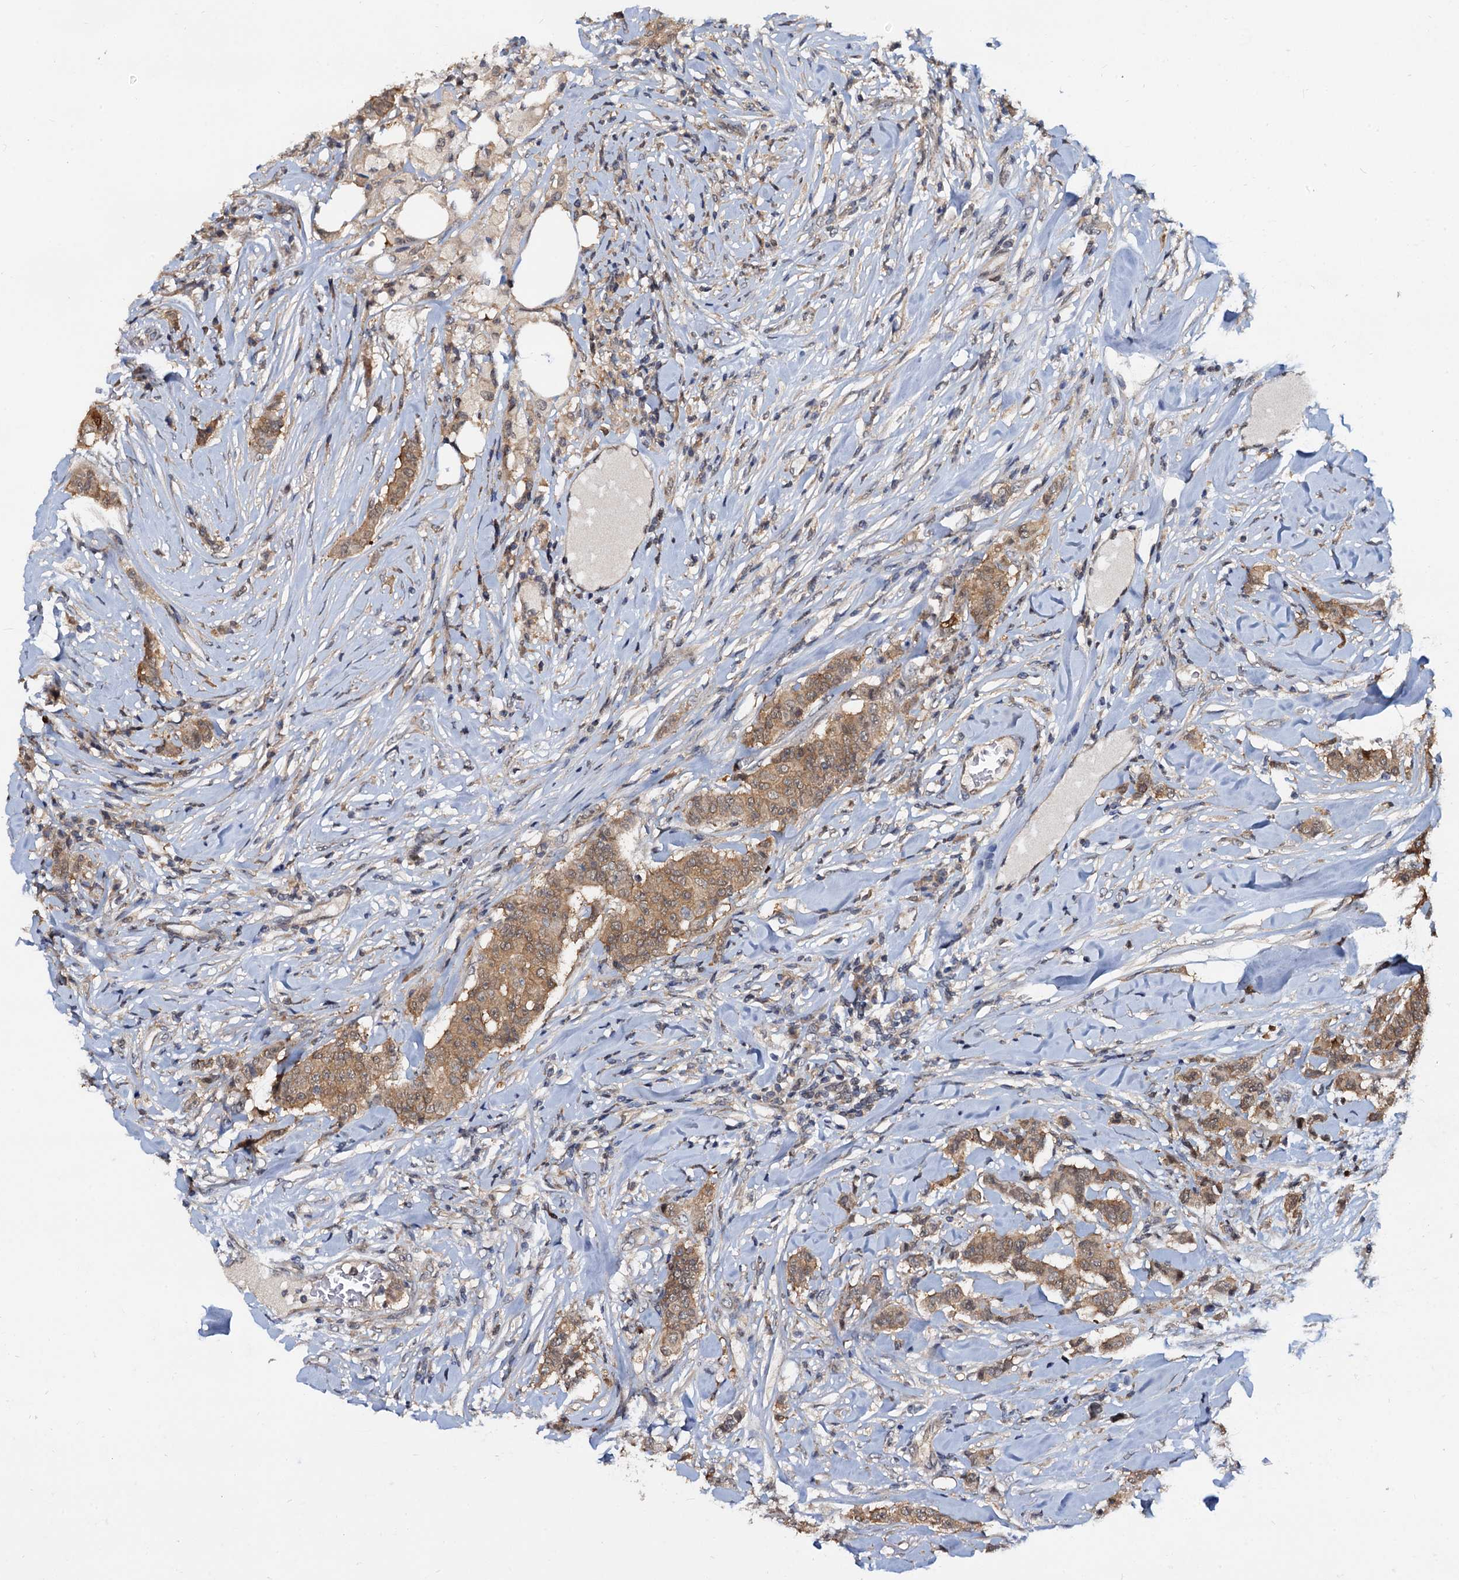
{"staining": {"intensity": "moderate", "quantity": ">75%", "location": "cytoplasmic/membranous"}, "tissue": "breast cancer", "cell_type": "Tumor cells", "image_type": "cancer", "snomed": [{"axis": "morphology", "description": "Duct carcinoma"}, {"axis": "topography", "description": "Breast"}], "caption": "Brown immunohistochemical staining in human breast intraductal carcinoma displays moderate cytoplasmic/membranous staining in about >75% of tumor cells.", "gene": "PTGES3", "patient": {"sex": "female", "age": 40}}